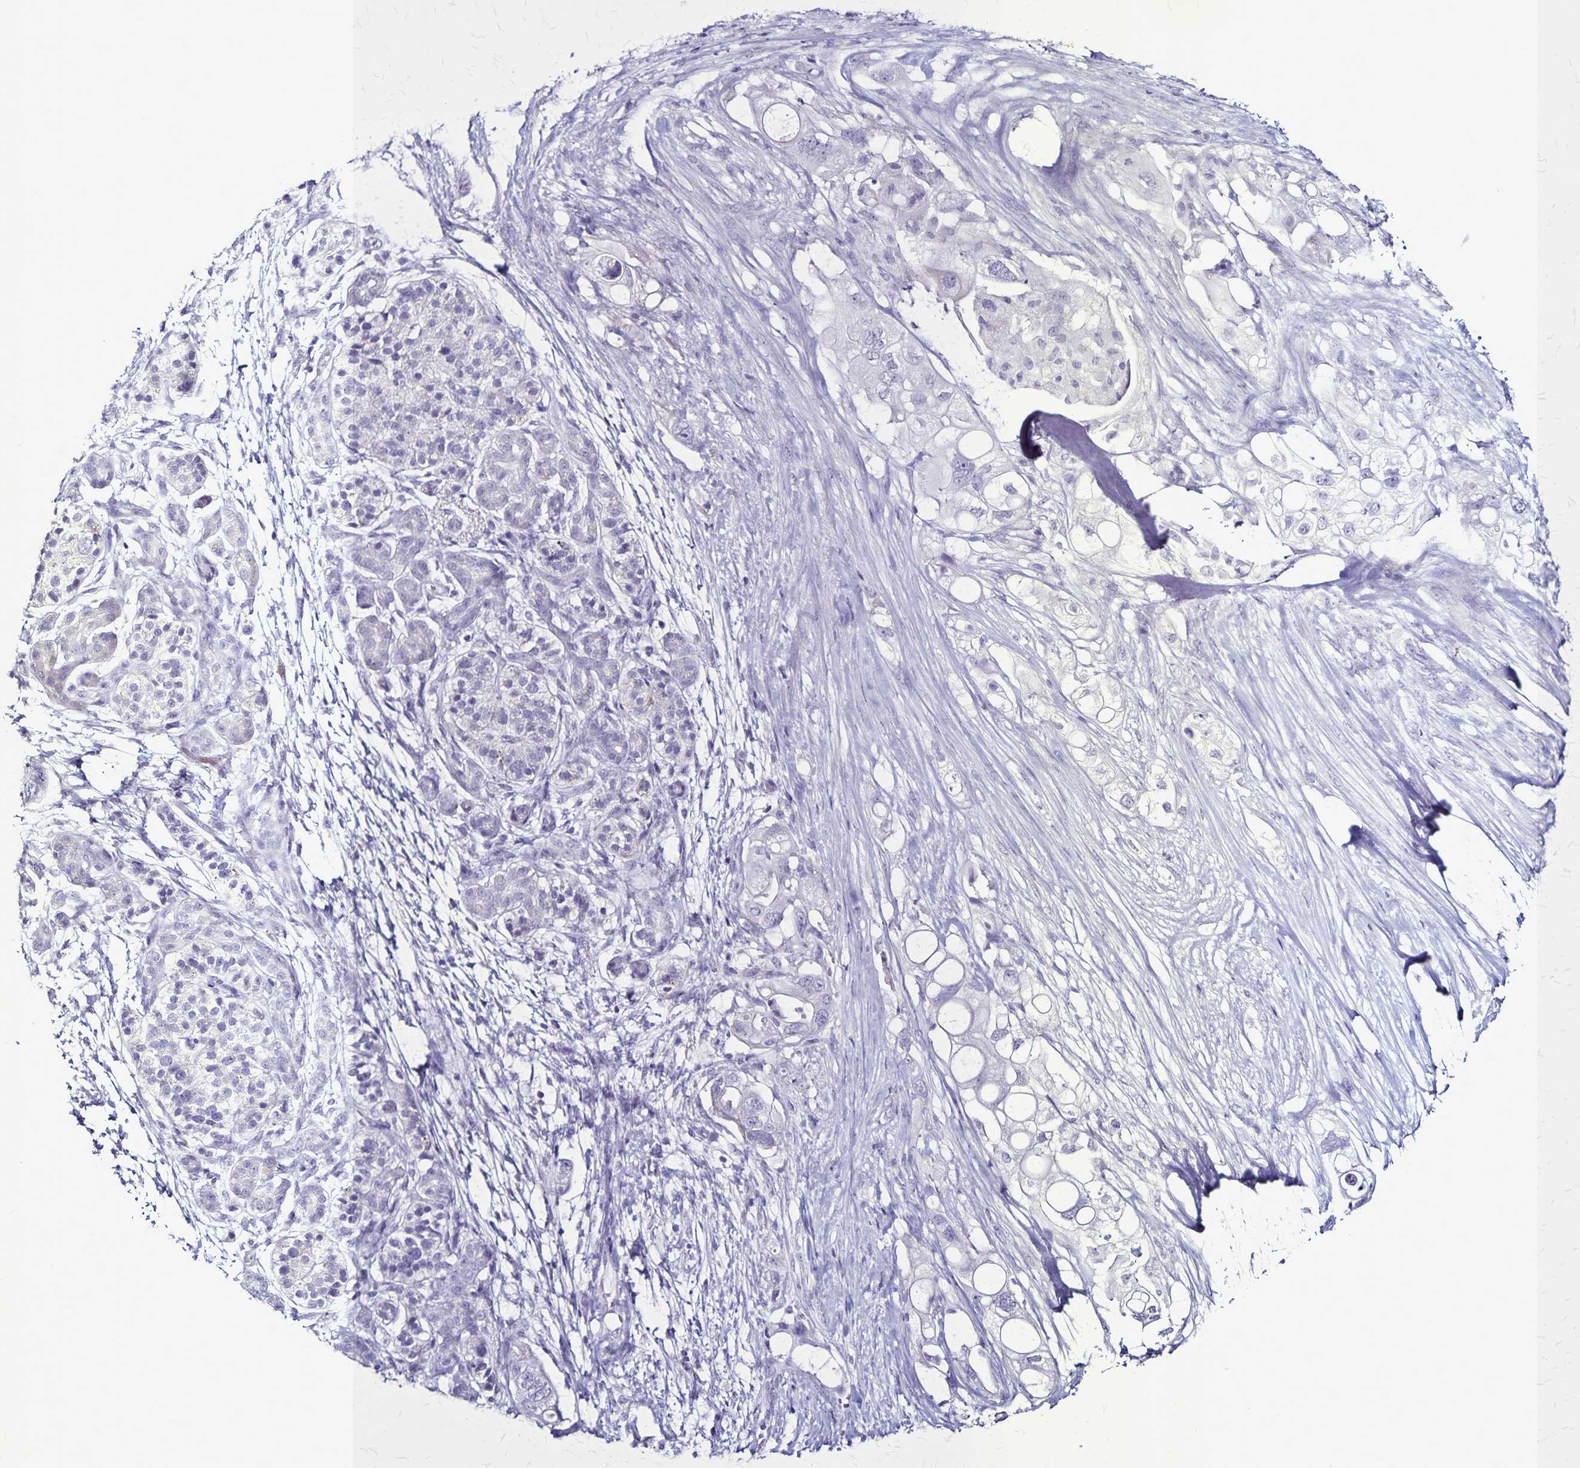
{"staining": {"intensity": "negative", "quantity": "none", "location": "none"}, "tissue": "pancreatic cancer", "cell_type": "Tumor cells", "image_type": "cancer", "snomed": [{"axis": "morphology", "description": "Adenocarcinoma, NOS"}, {"axis": "topography", "description": "Pancreas"}], "caption": "This is an immunohistochemistry (IHC) histopathology image of human pancreatic cancer (adenocarcinoma). There is no expression in tumor cells.", "gene": "PLXNA4", "patient": {"sex": "female", "age": 72}}